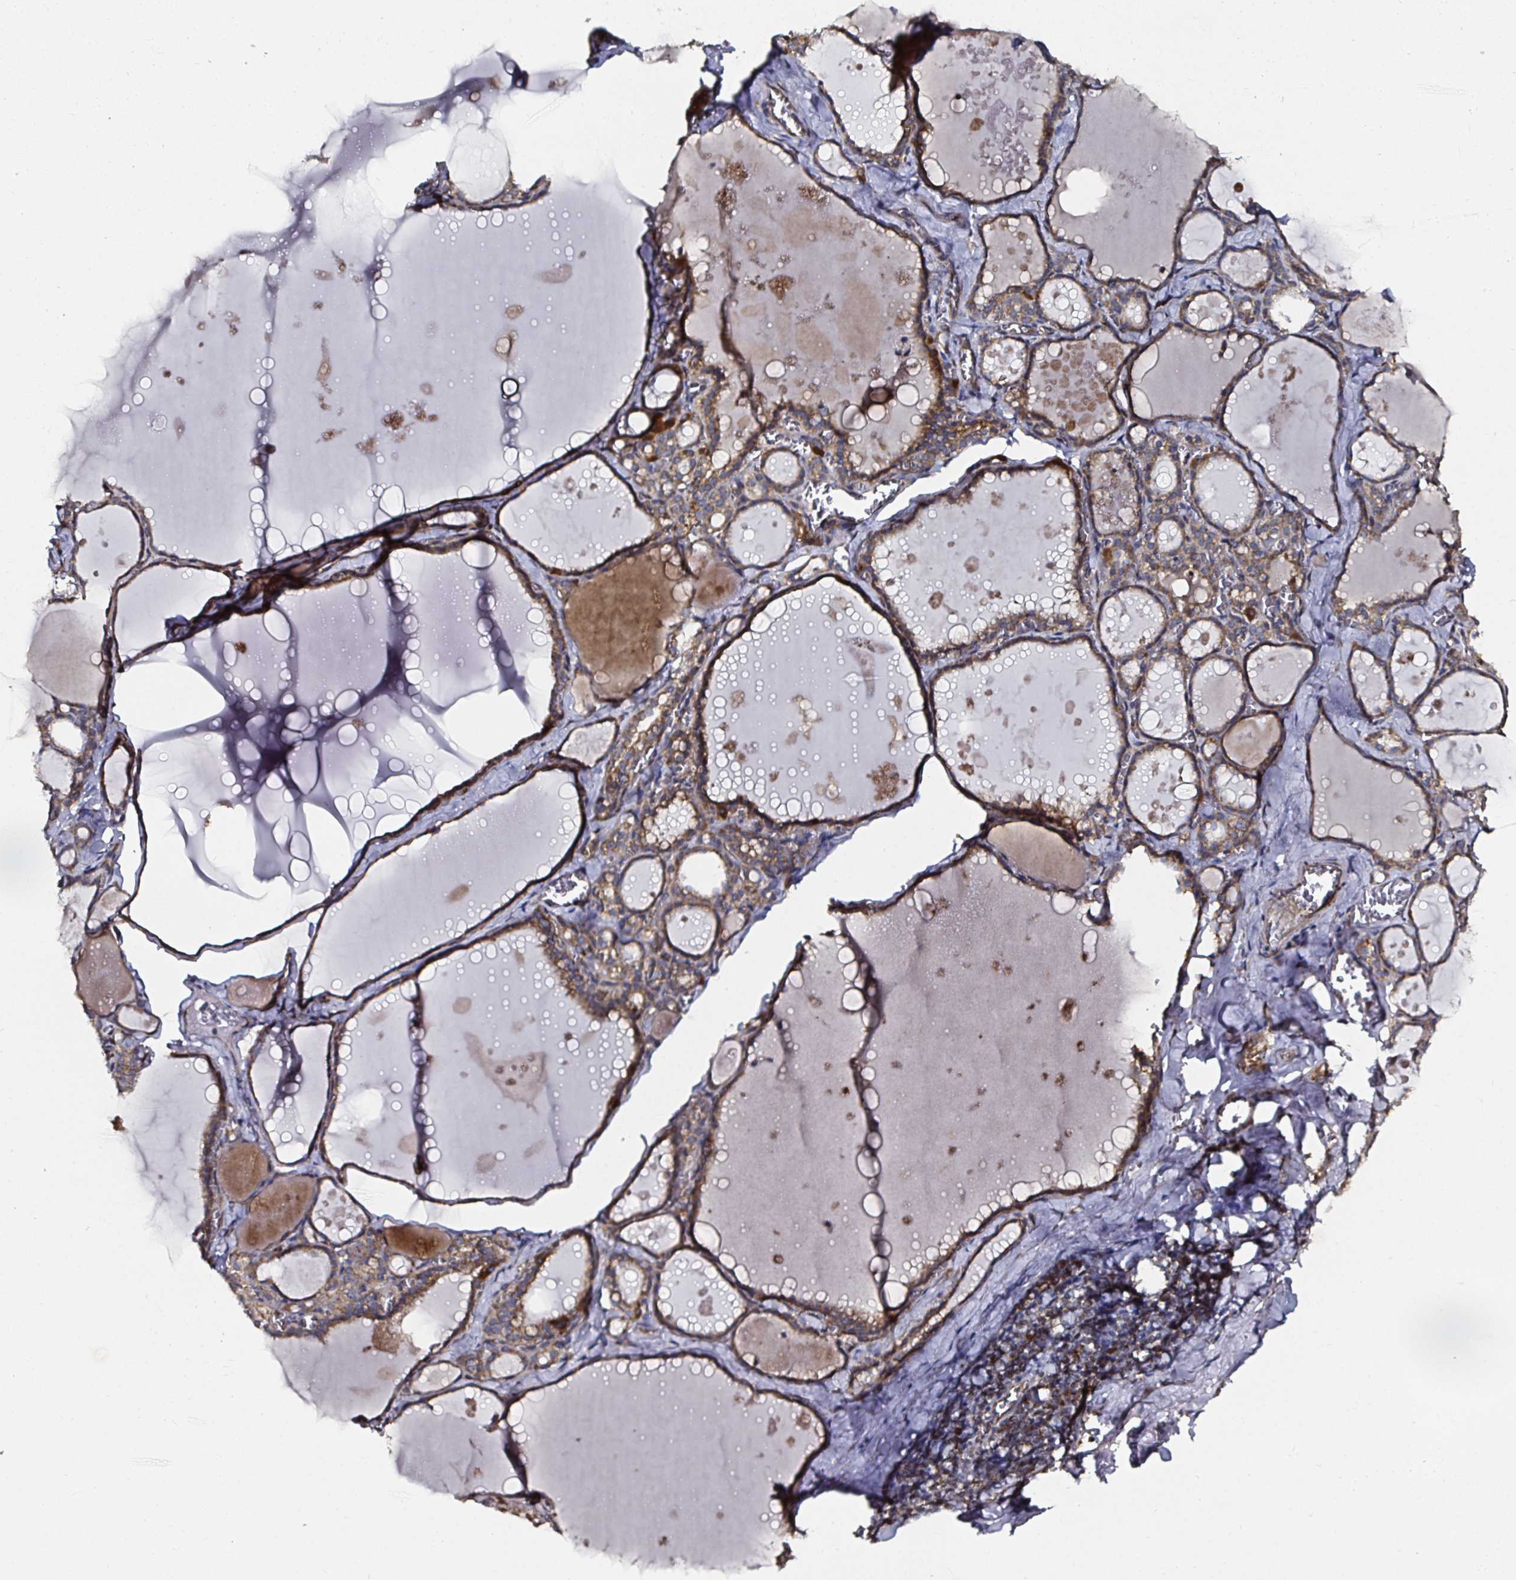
{"staining": {"intensity": "strong", "quantity": ">75%", "location": "cytoplasmic/membranous"}, "tissue": "thyroid gland", "cell_type": "Glandular cells", "image_type": "normal", "snomed": [{"axis": "morphology", "description": "Normal tissue, NOS"}, {"axis": "topography", "description": "Thyroid gland"}], "caption": "Protein staining of normal thyroid gland demonstrates strong cytoplasmic/membranous staining in about >75% of glandular cells. (DAB (3,3'-diaminobenzidine) = brown stain, brightfield microscopy at high magnification).", "gene": "ATAD3A", "patient": {"sex": "male", "age": 56}}